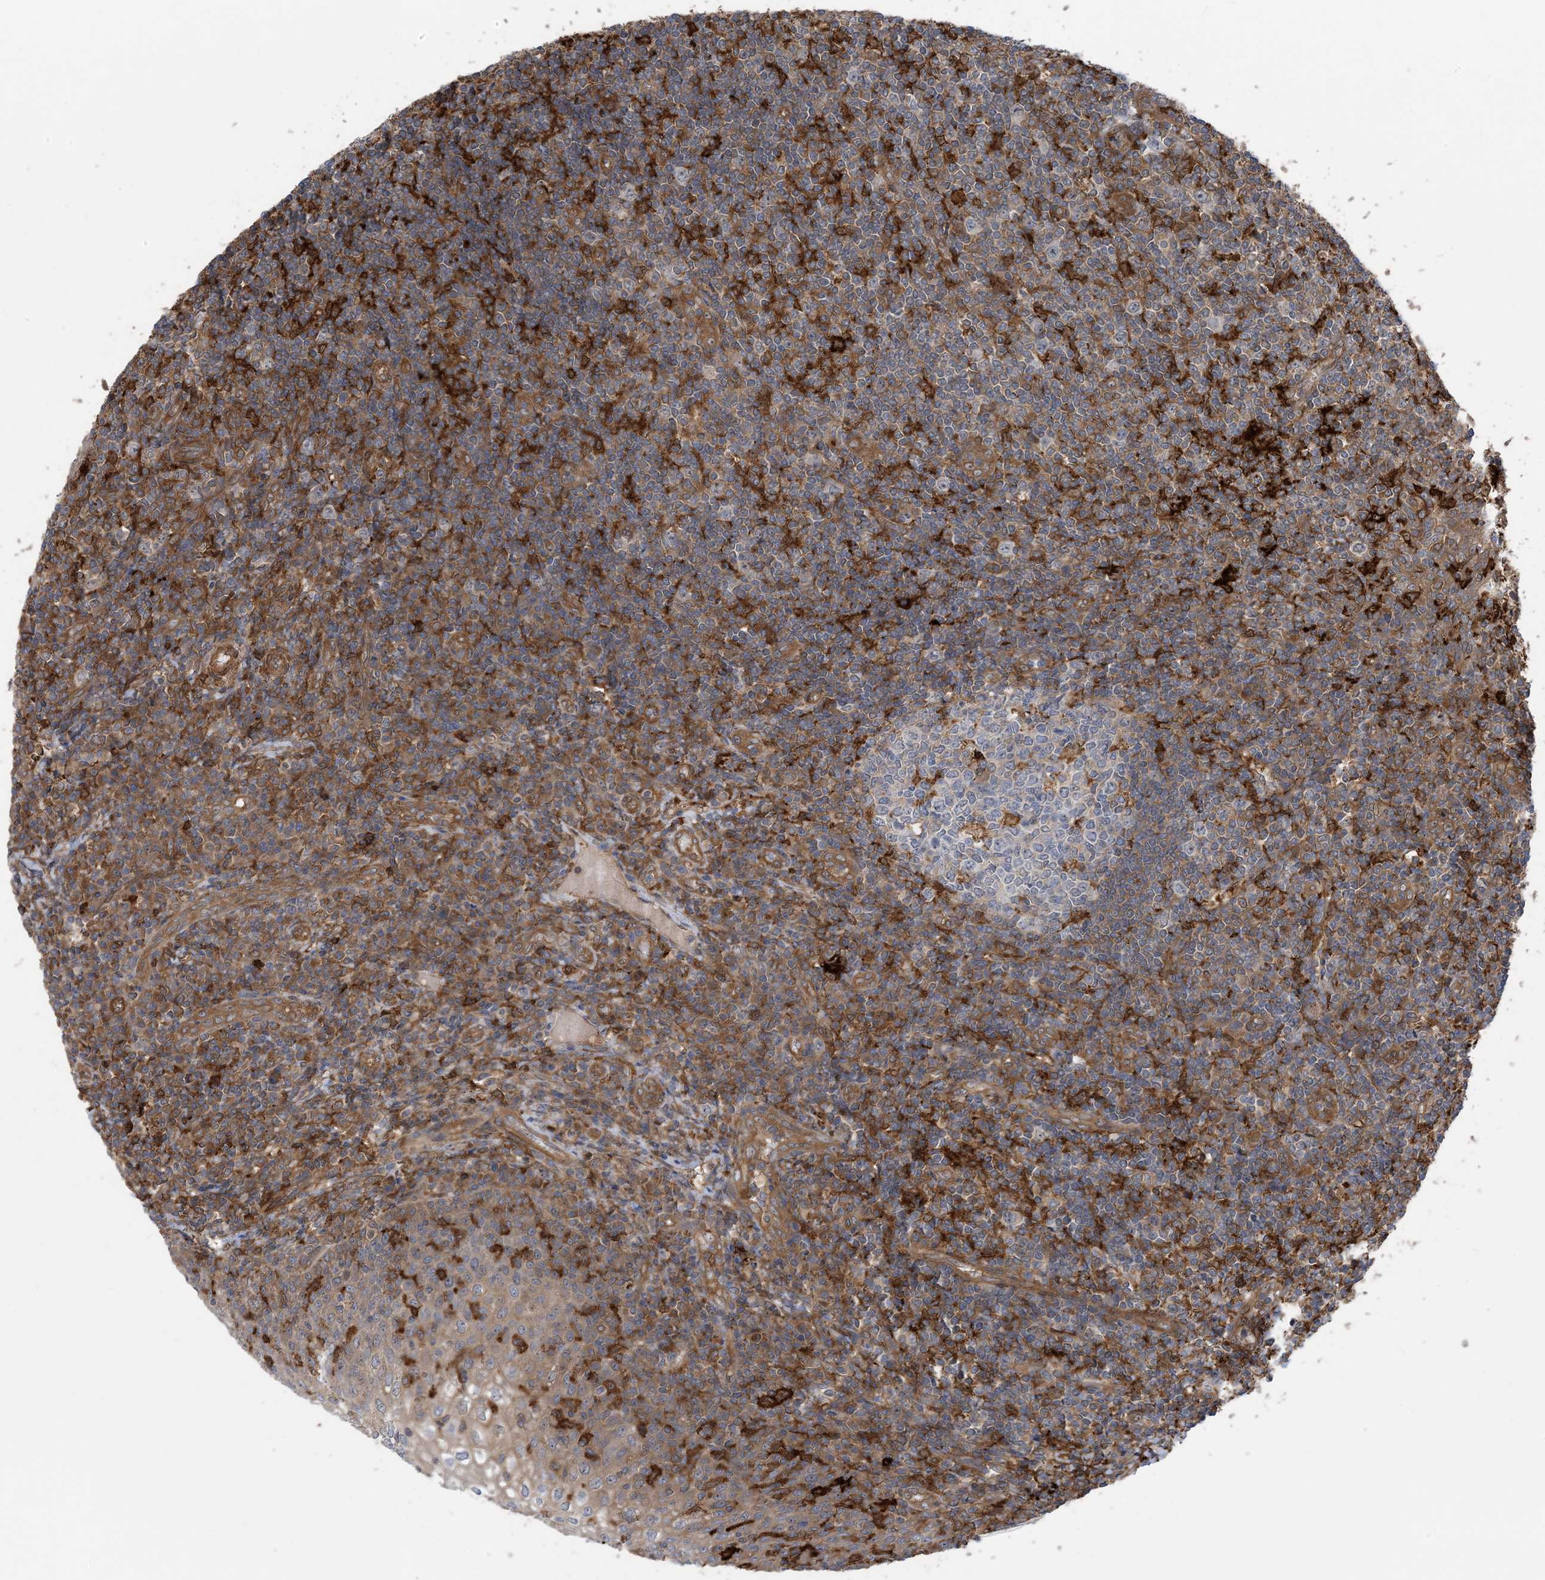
{"staining": {"intensity": "negative", "quantity": "none", "location": "none"}, "tissue": "tonsil", "cell_type": "Germinal center cells", "image_type": "normal", "snomed": [{"axis": "morphology", "description": "Normal tissue, NOS"}, {"axis": "topography", "description": "Tonsil"}], "caption": "Germinal center cells are negative for brown protein staining in benign tonsil.", "gene": "HS1BP3", "patient": {"sex": "female", "age": 19}}